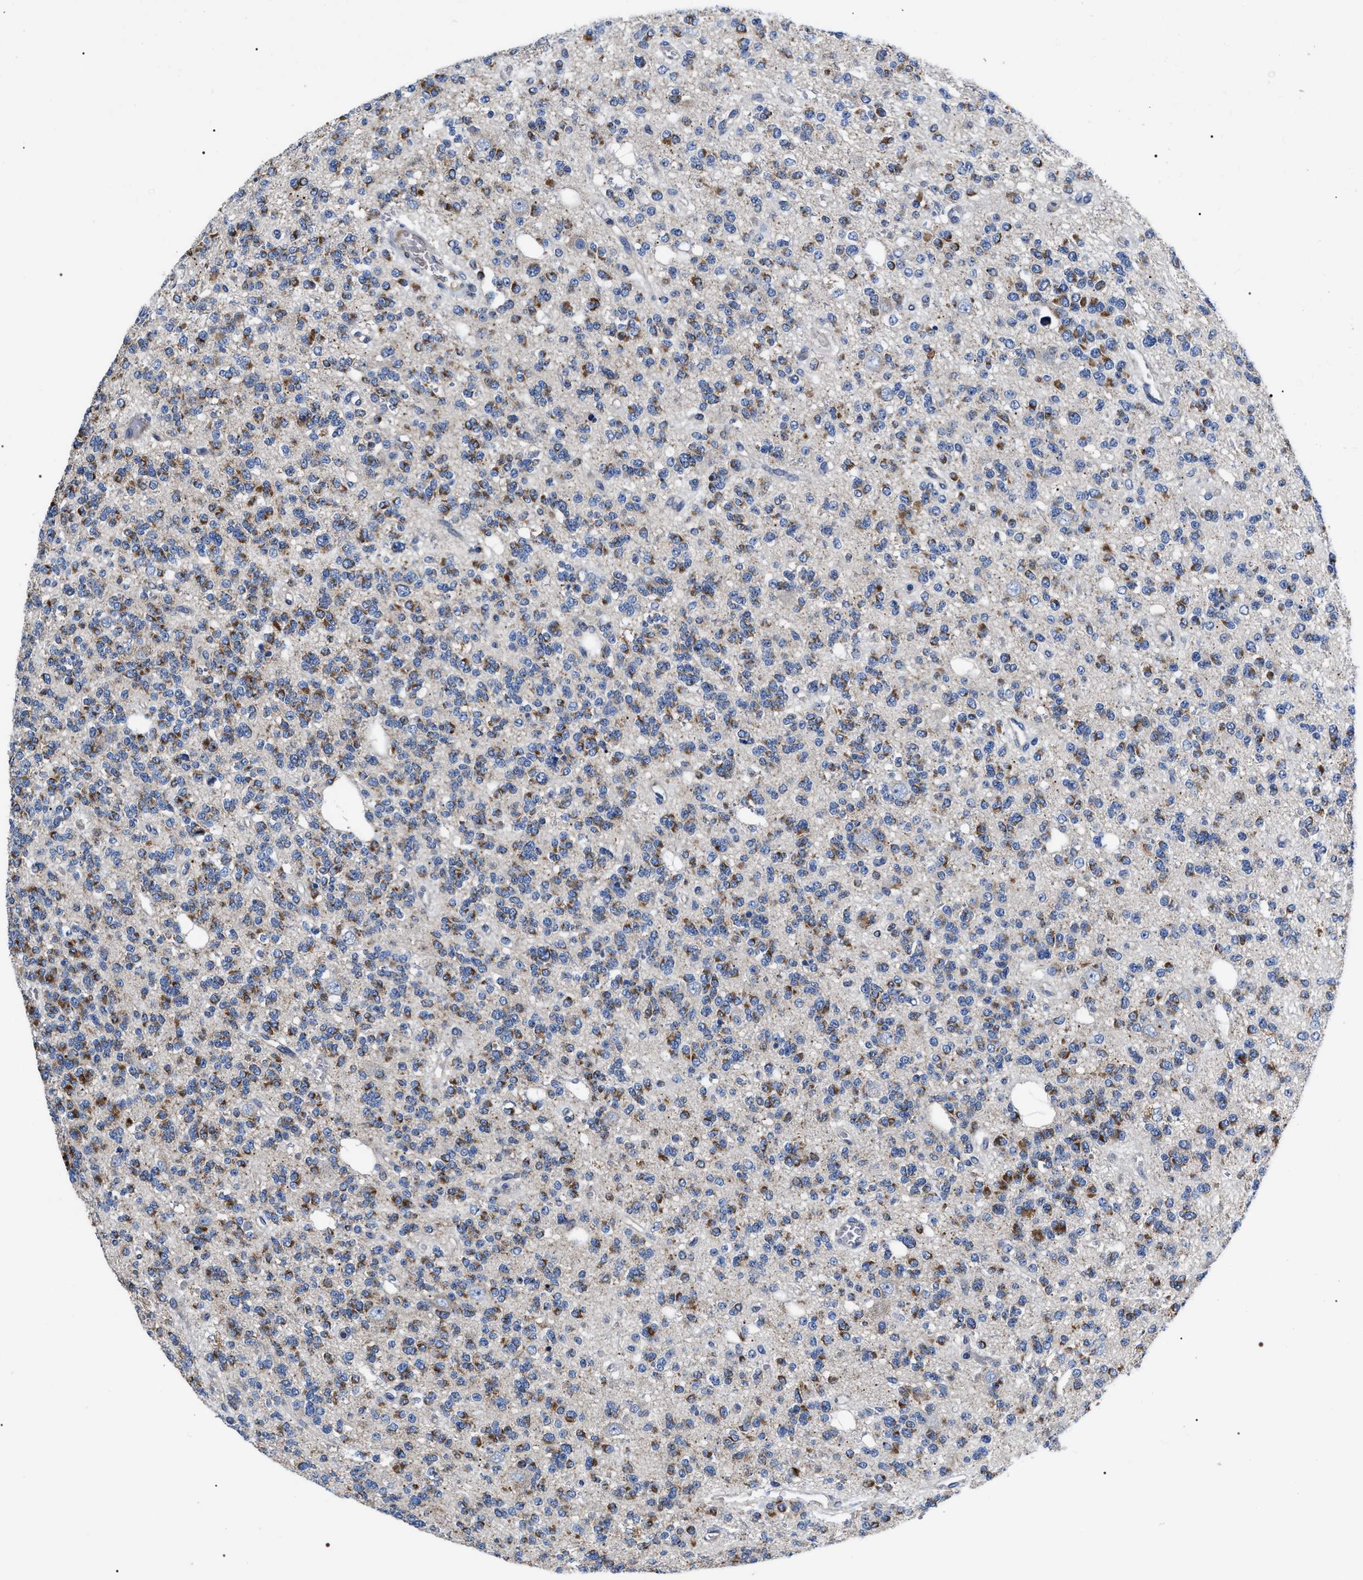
{"staining": {"intensity": "moderate", "quantity": "25%-75%", "location": "cytoplasmic/membranous"}, "tissue": "glioma", "cell_type": "Tumor cells", "image_type": "cancer", "snomed": [{"axis": "morphology", "description": "Glioma, malignant, Low grade"}, {"axis": "topography", "description": "Brain"}], "caption": "Moderate cytoplasmic/membranous positivity is appreciated in approximately 25%-75% of tumor cells in malignant glioma (low-grade). (DAB = brown stain, brightfield microscopy at high magnification).", "gene": "MACC1", "patient": {"sex": "male", "age": 38}}